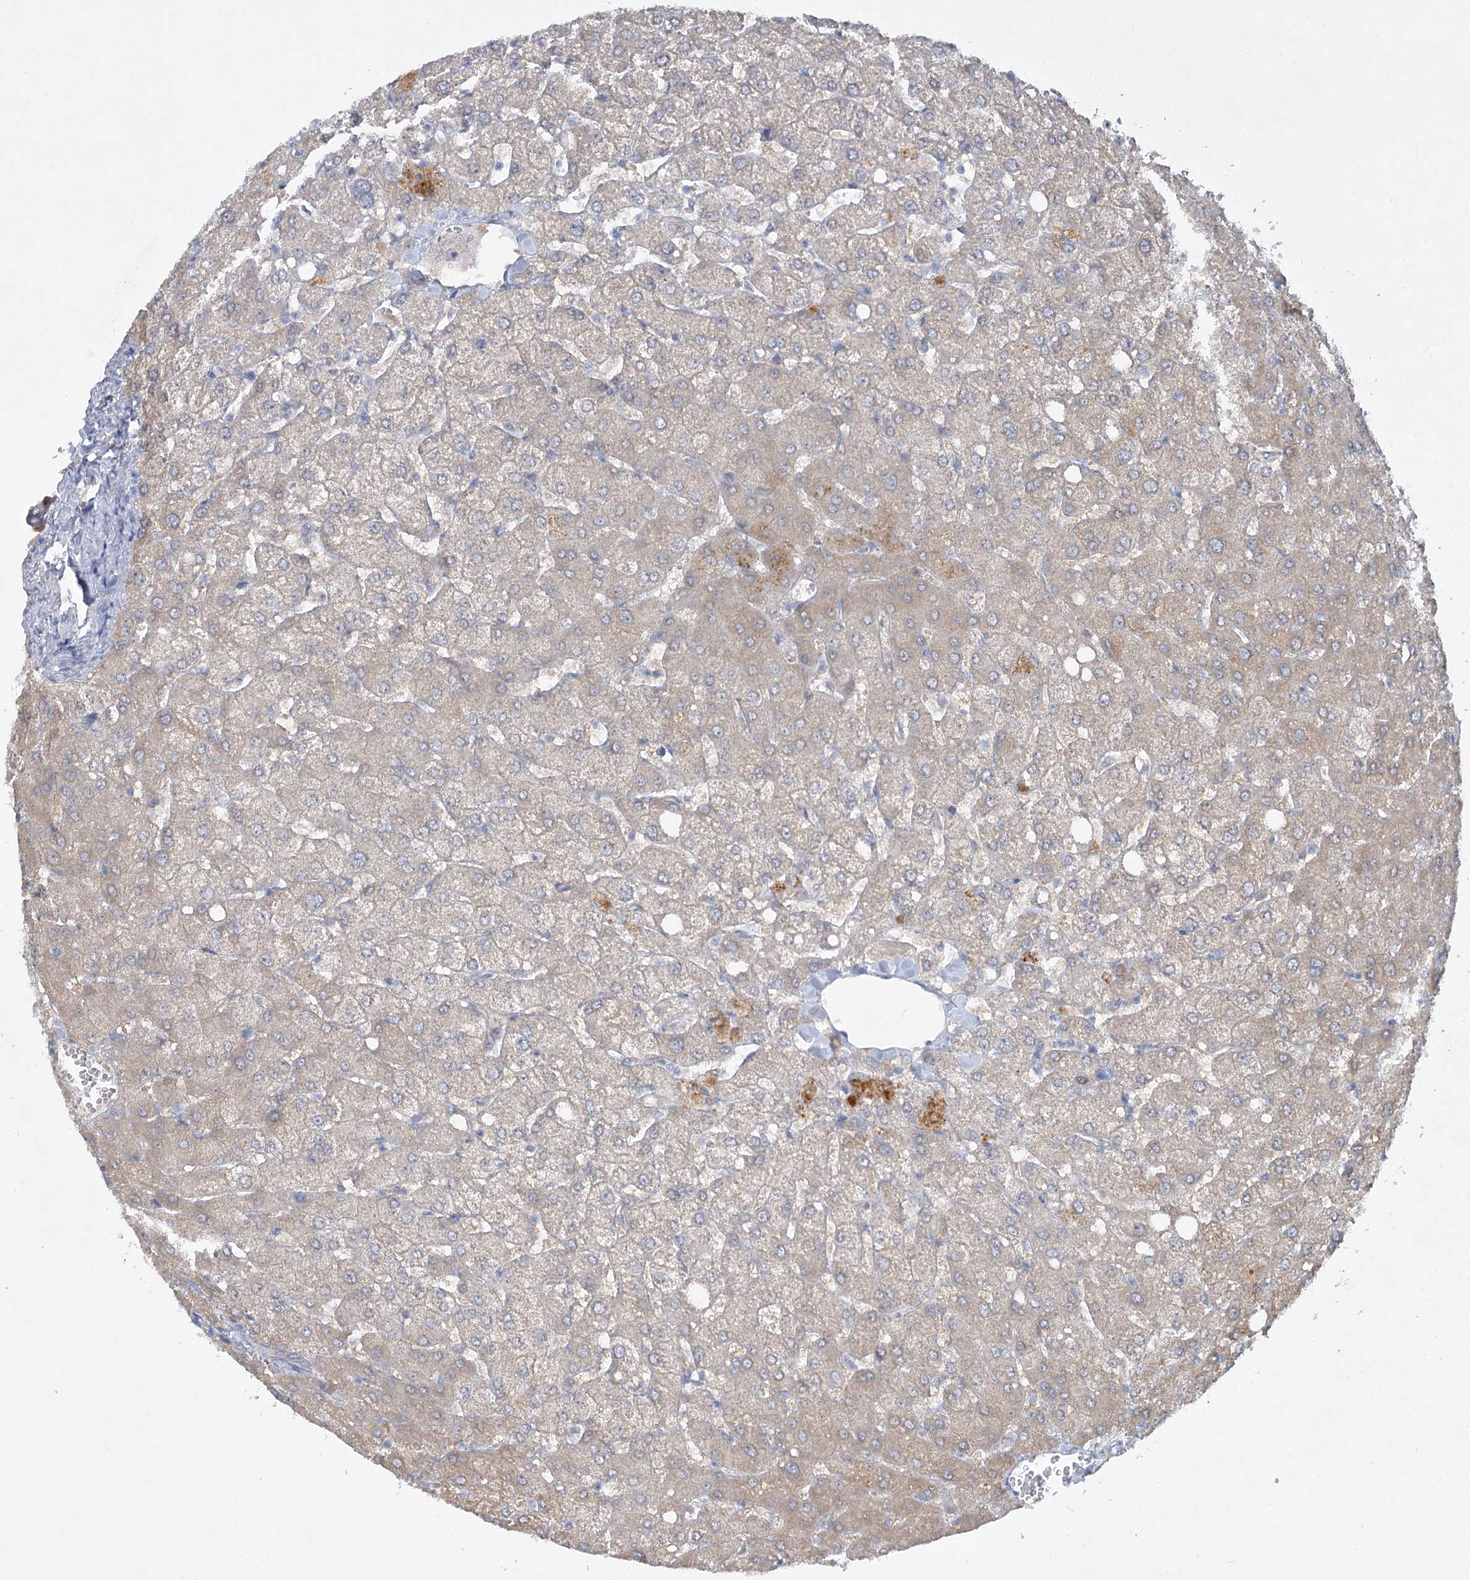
{"staining": {"intensity": "negative", "quantity": "none", "location": "none"}, "tissue": "liver", "cell_type": "Cholangiocytes", "image_type": "normal", "snomed": [{"axis": "morphology", "description": "Normal tissue, NOS"}, {"axis": "topography", "description": "Liver"}], "caption": "IHC histopathology image of normal liver stained for a protein (brown), which reveals no positivity in cholangiocytes.", "gene": "AAMDC", "patient": {"sex": "female", "age": 54}}